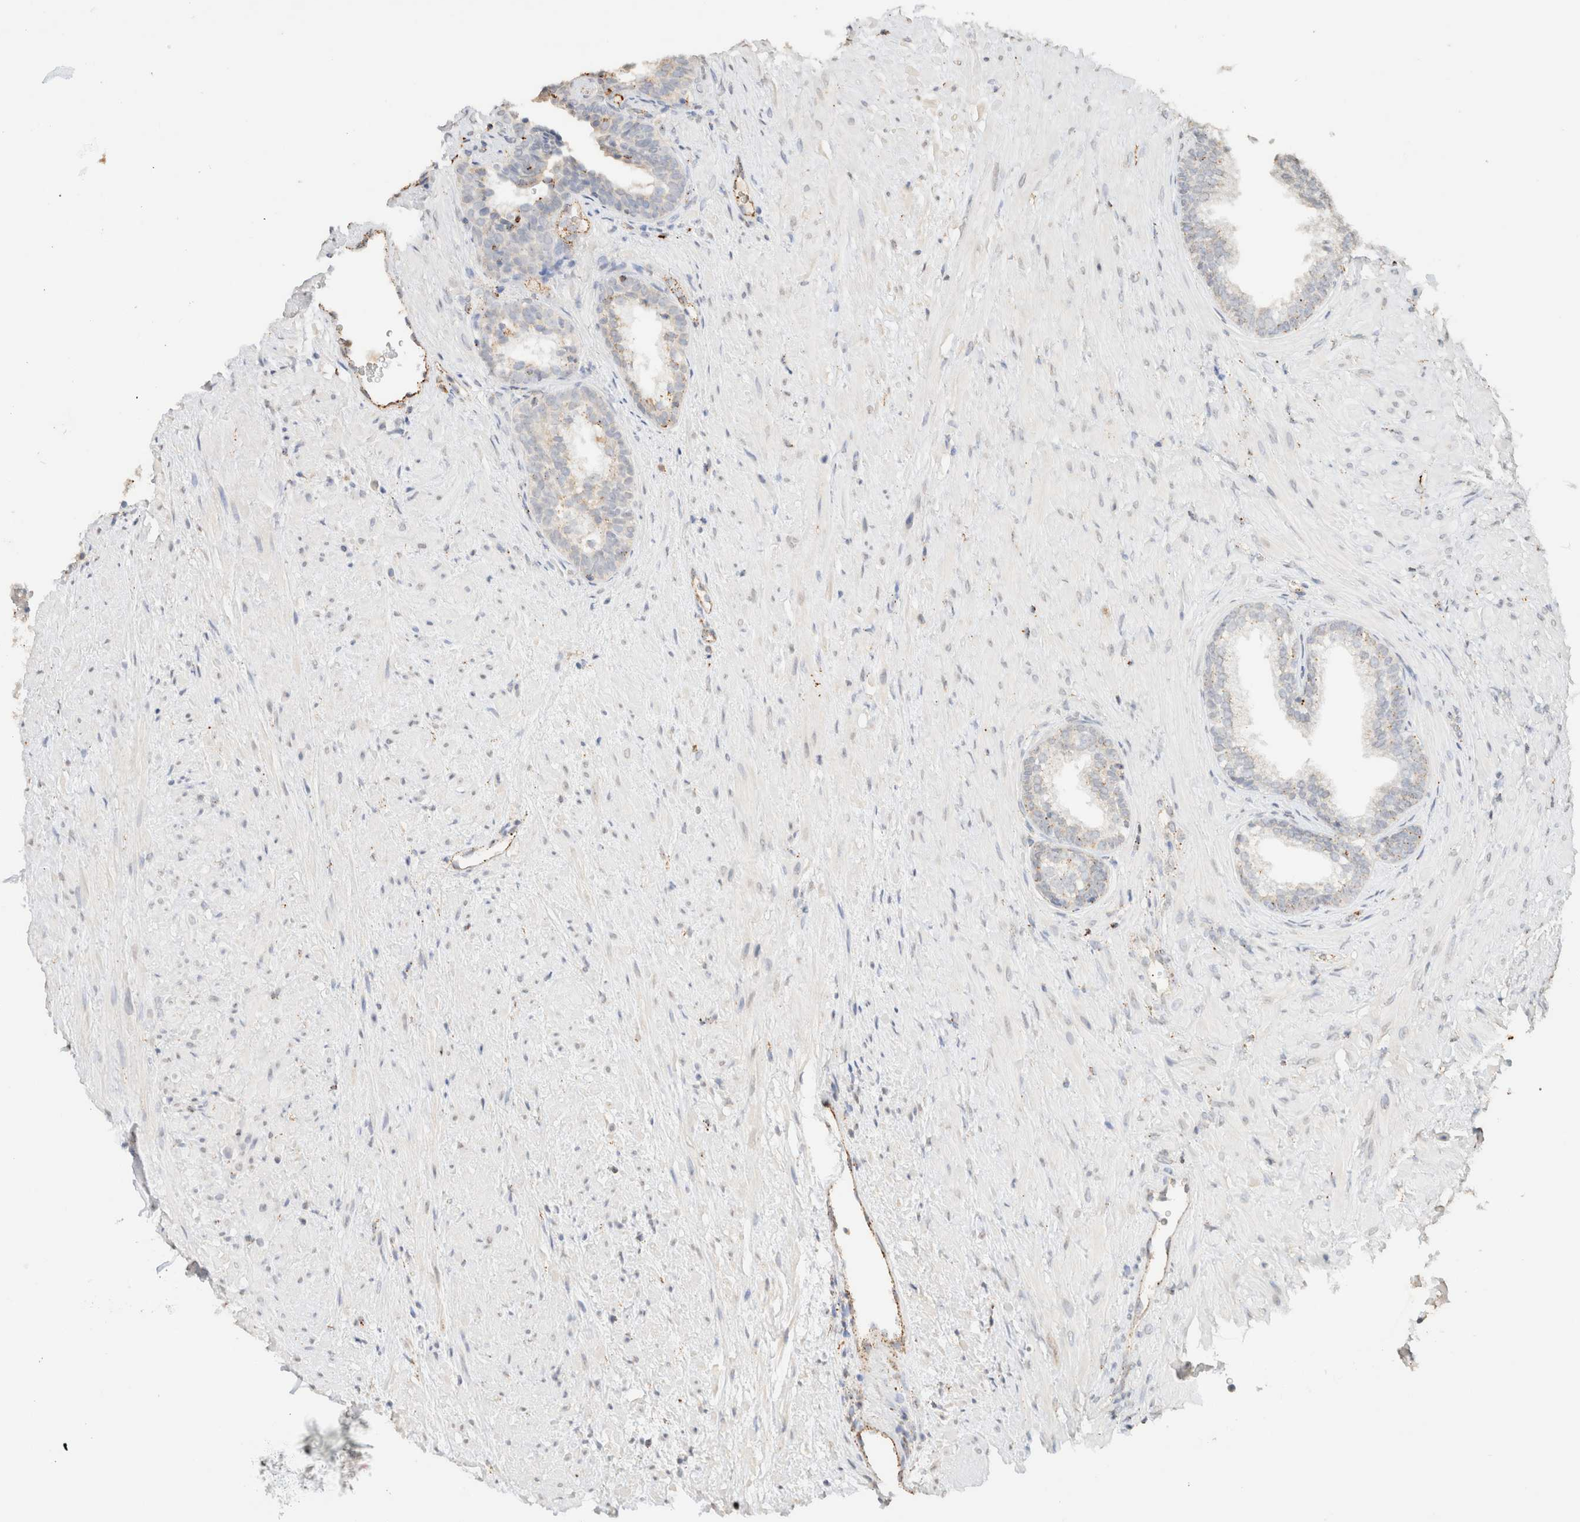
{"staining": {"intensity": "weak", "quantity": "<25%", "location": "cytoplasmic/membranous"}, "tissue": "prostate", "cell_type": "Glandular cells", "image_type": "normal", "snomed": [{"axis": "morphology", "description": "Normal tissue, NOS"}, {"axis": "topography", "description": "Prostate"}], "caption": "Immunohistochemical staining of unremarkable prostate demonstrates no significant expression in glandular cells.", "gene": "CTSC", "patient": {"sex": "male", "age": 76}}